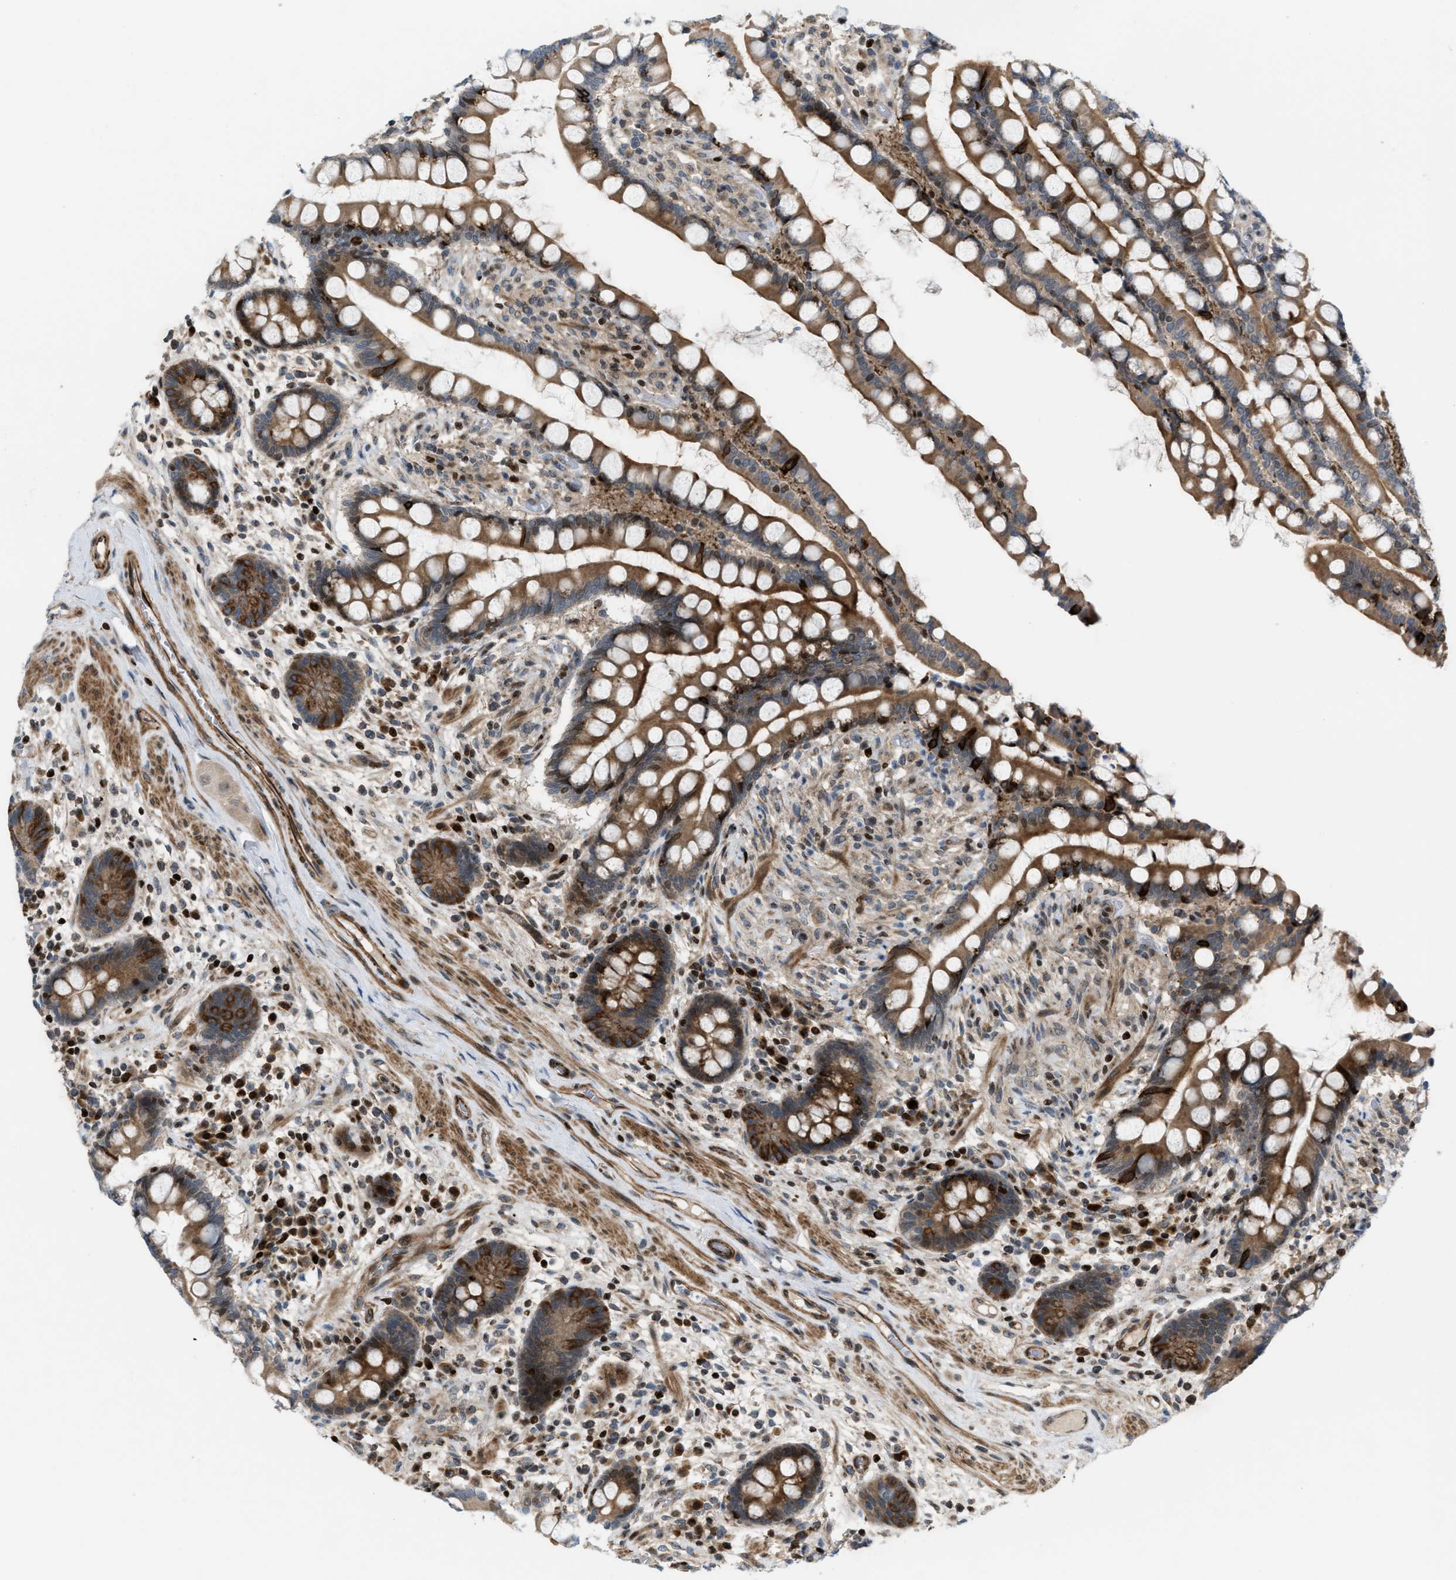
{"staining": {"intensity": "moderate", "quantity": ">75%", "location": "cytoplasmic/membranous,nuclear"}, "tissue": "colon", "cell_type": "Endothelial cells", "image_type": "normal", "snomed": [{"axis": "morphology", "description": "Normal tissue, NOS"}, {"axis": "topography", "description": "Colon"}], "caption": "IHC histopathology image of unremarkable colon: human colon stained using immunohistochemistry demonstrates medium levels of moderate protein expression localized specifically in the cytoplasmic/membranous,nuclear of endothelial cells, appearing as a cytoplasmic/membranous,nuclear brown color.", "gene": "ZNF276", "patient": {"sex": "male", "age": 73}}